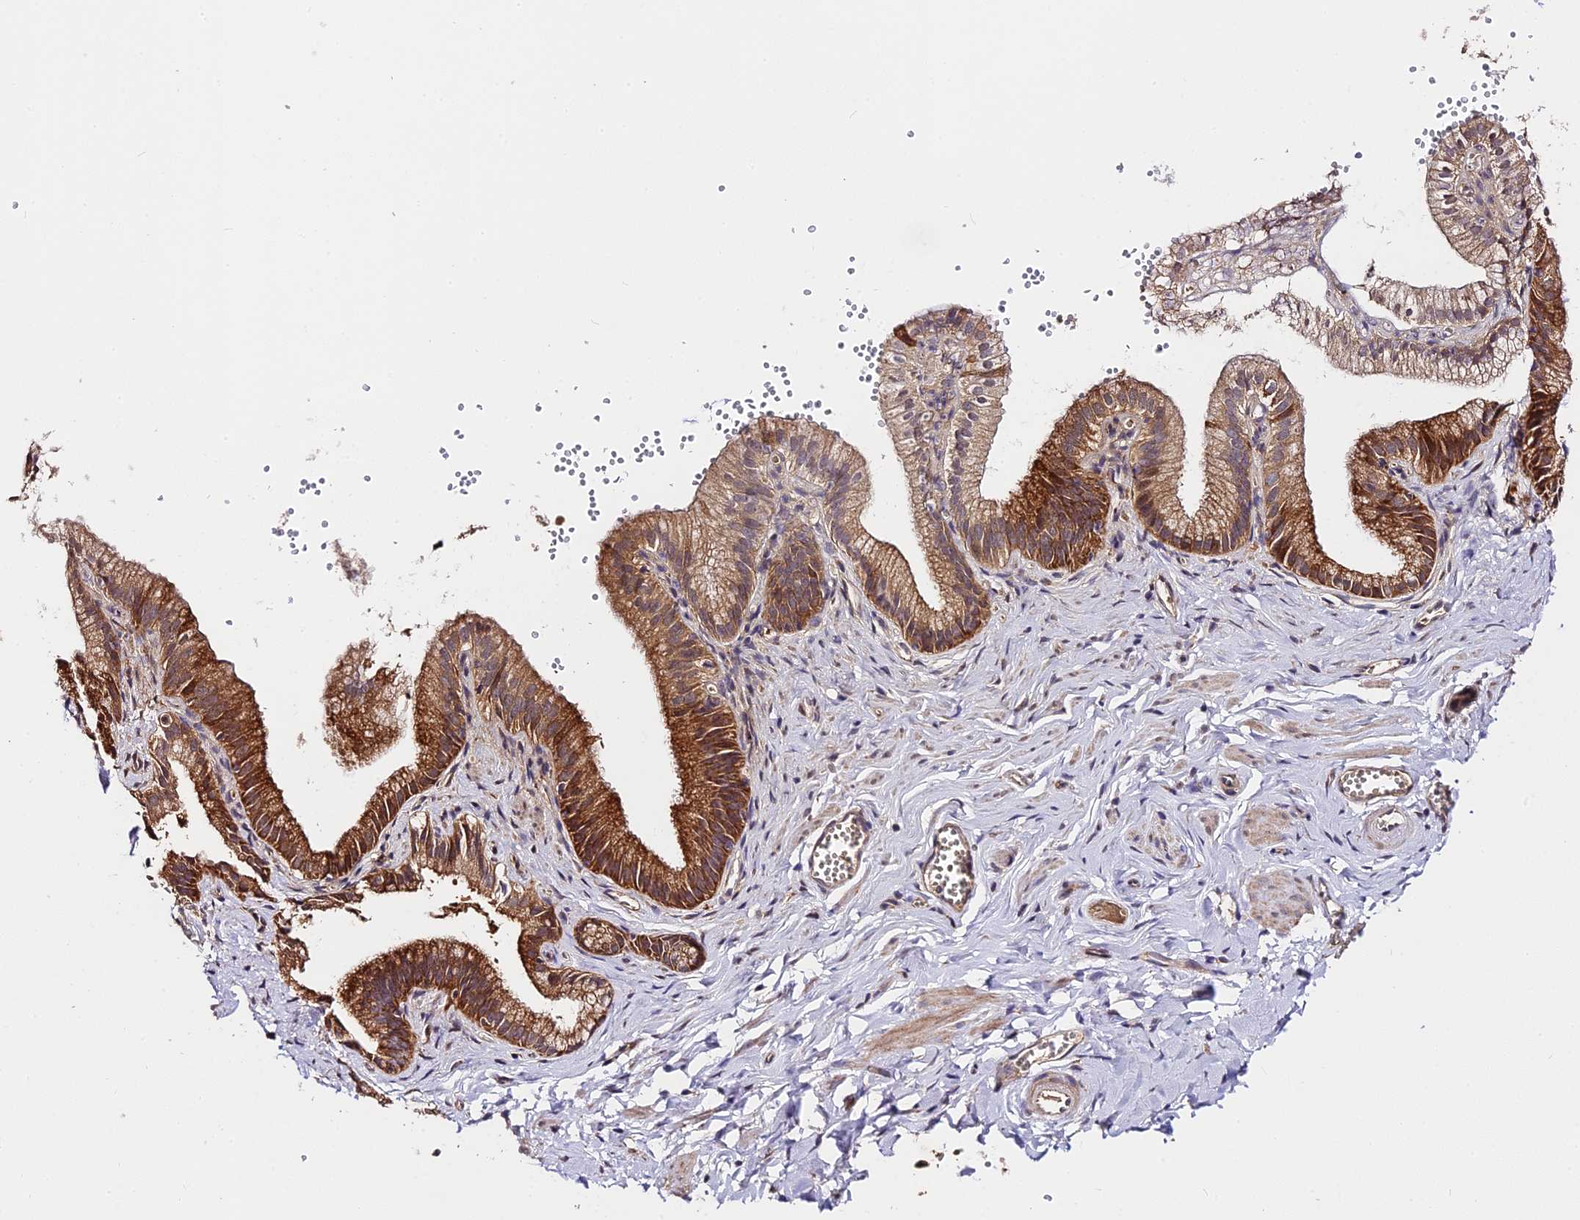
{"staining": {"intensity": "weak", "quantity": ">75%", "location": "cytoplasmic/membranous"}, "tissue": "adipose tissue", "cell_type": "Adipocytes", "image_type": "normal", "snomed": [{"axis": "morphology", "description": "Normal tissue, NOS"}, {"axis": "topography", "description": "Gallbladder"}, {"axis": "topography", "description": "Peripheral nerve tissue"}], "caption": "Immunohistochemistry (IHC) image of unremarkable adipose tissue: human adipose tissue stained using immunohistochemistry (IHC) exhibits low levels of weak protein expression localized specifically in the cytoplasmic/membranous of adipocytes, appearing as a cytoplasmic/membranous brown color.", "gene": "C3orf20", "patient": {"sex": "male", "age": 38}}